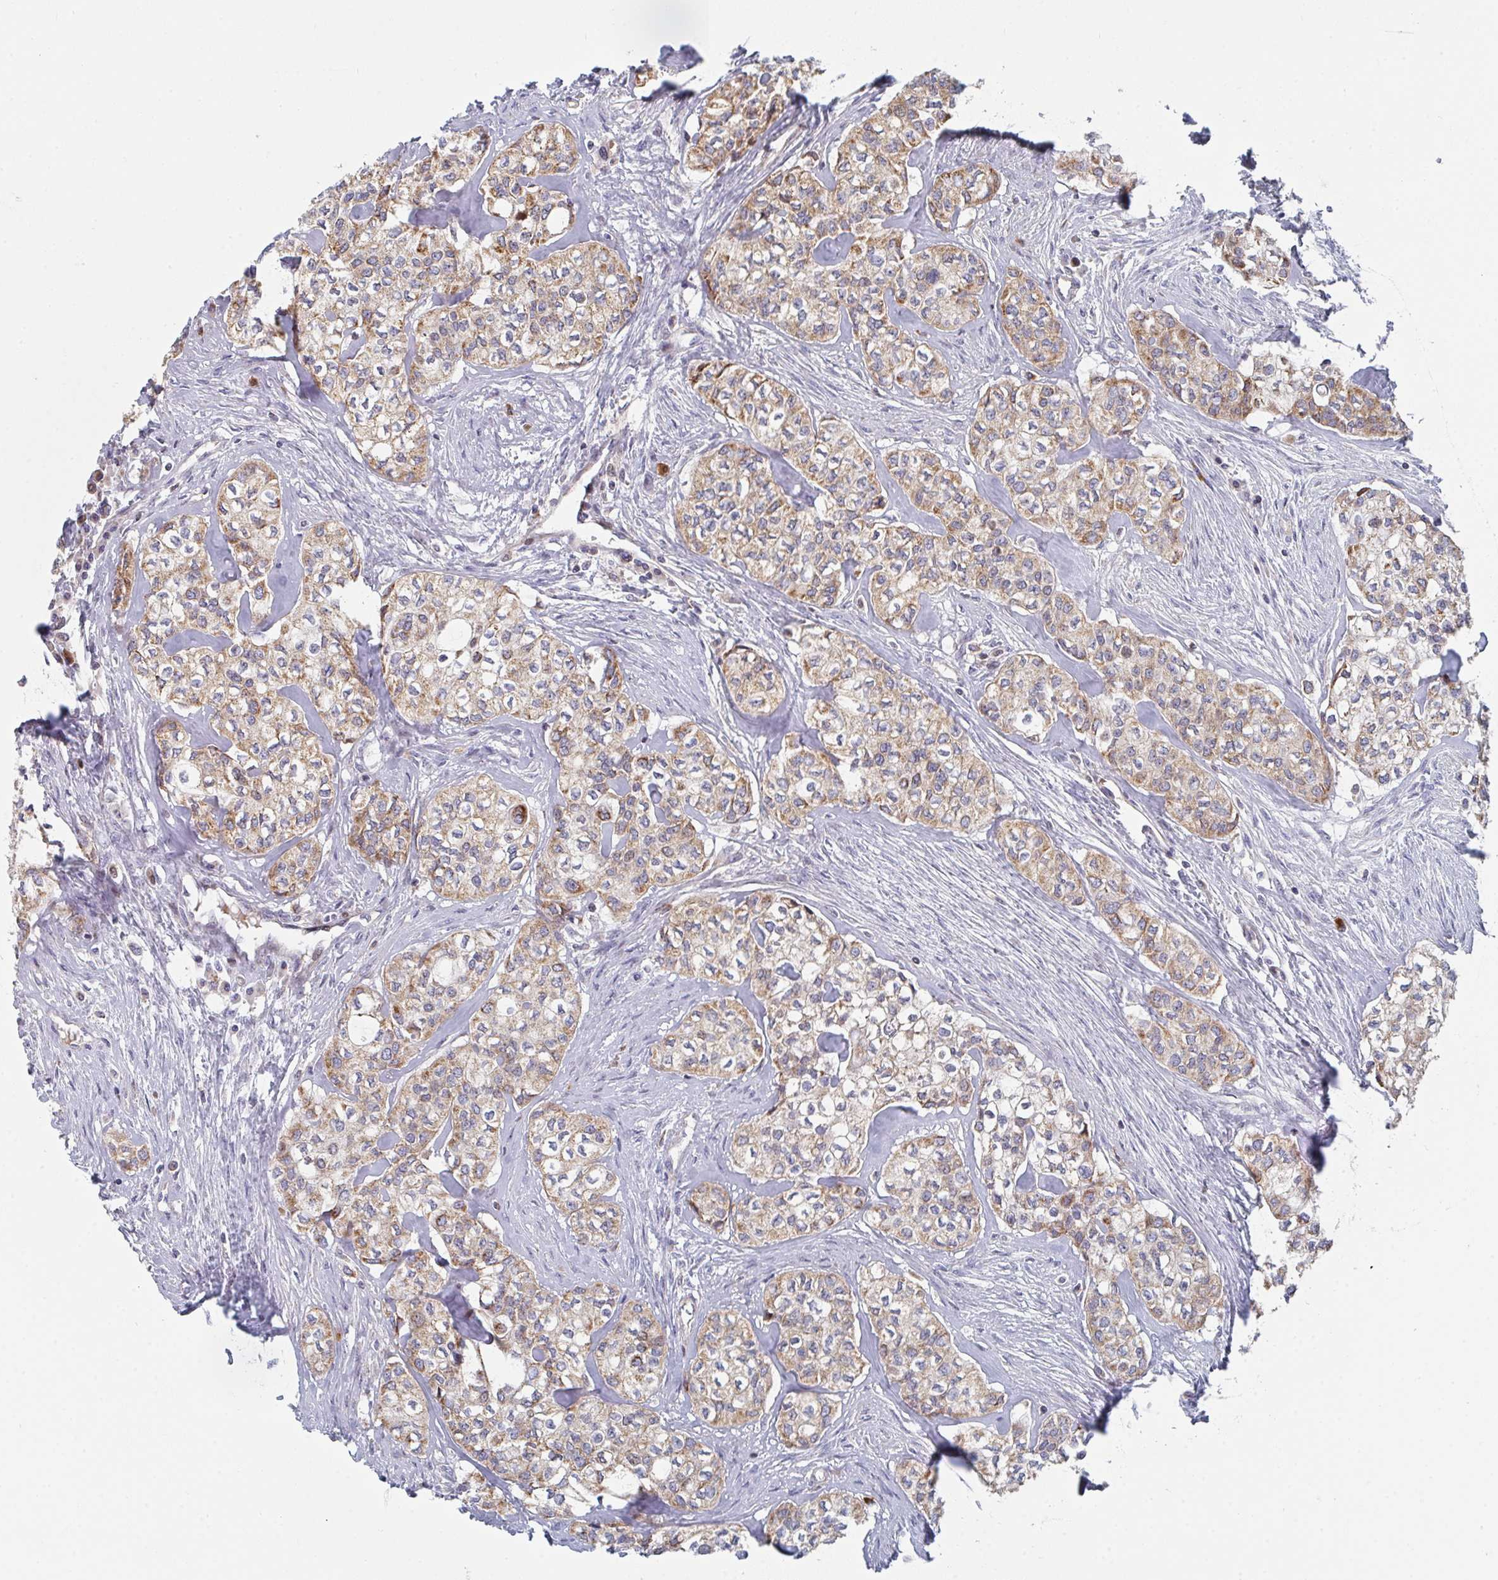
{"staining": {"intensity": "moderate", "quantity": ">75%", "location": "cytoplasmic/membranous"}, "tissue": "head and neck cancer", "cell_type": "Tumor cells", "image_type": "cancer", "snomed": [{"axis": "morphology", "description": "Adenocarcinoma, NOS"}, {"axis": "topography", "description": "Head-Neck"}], "caption": "Moderate cytoplasmic/membranous expression for a protein is seen in approximately >75% of tumor cells of head and neck cancer (adenocarcinoma) using immunohistochemistry (IHC).", "gene": "ZNF644", "patient": {"sex": "male", "age": 81}}